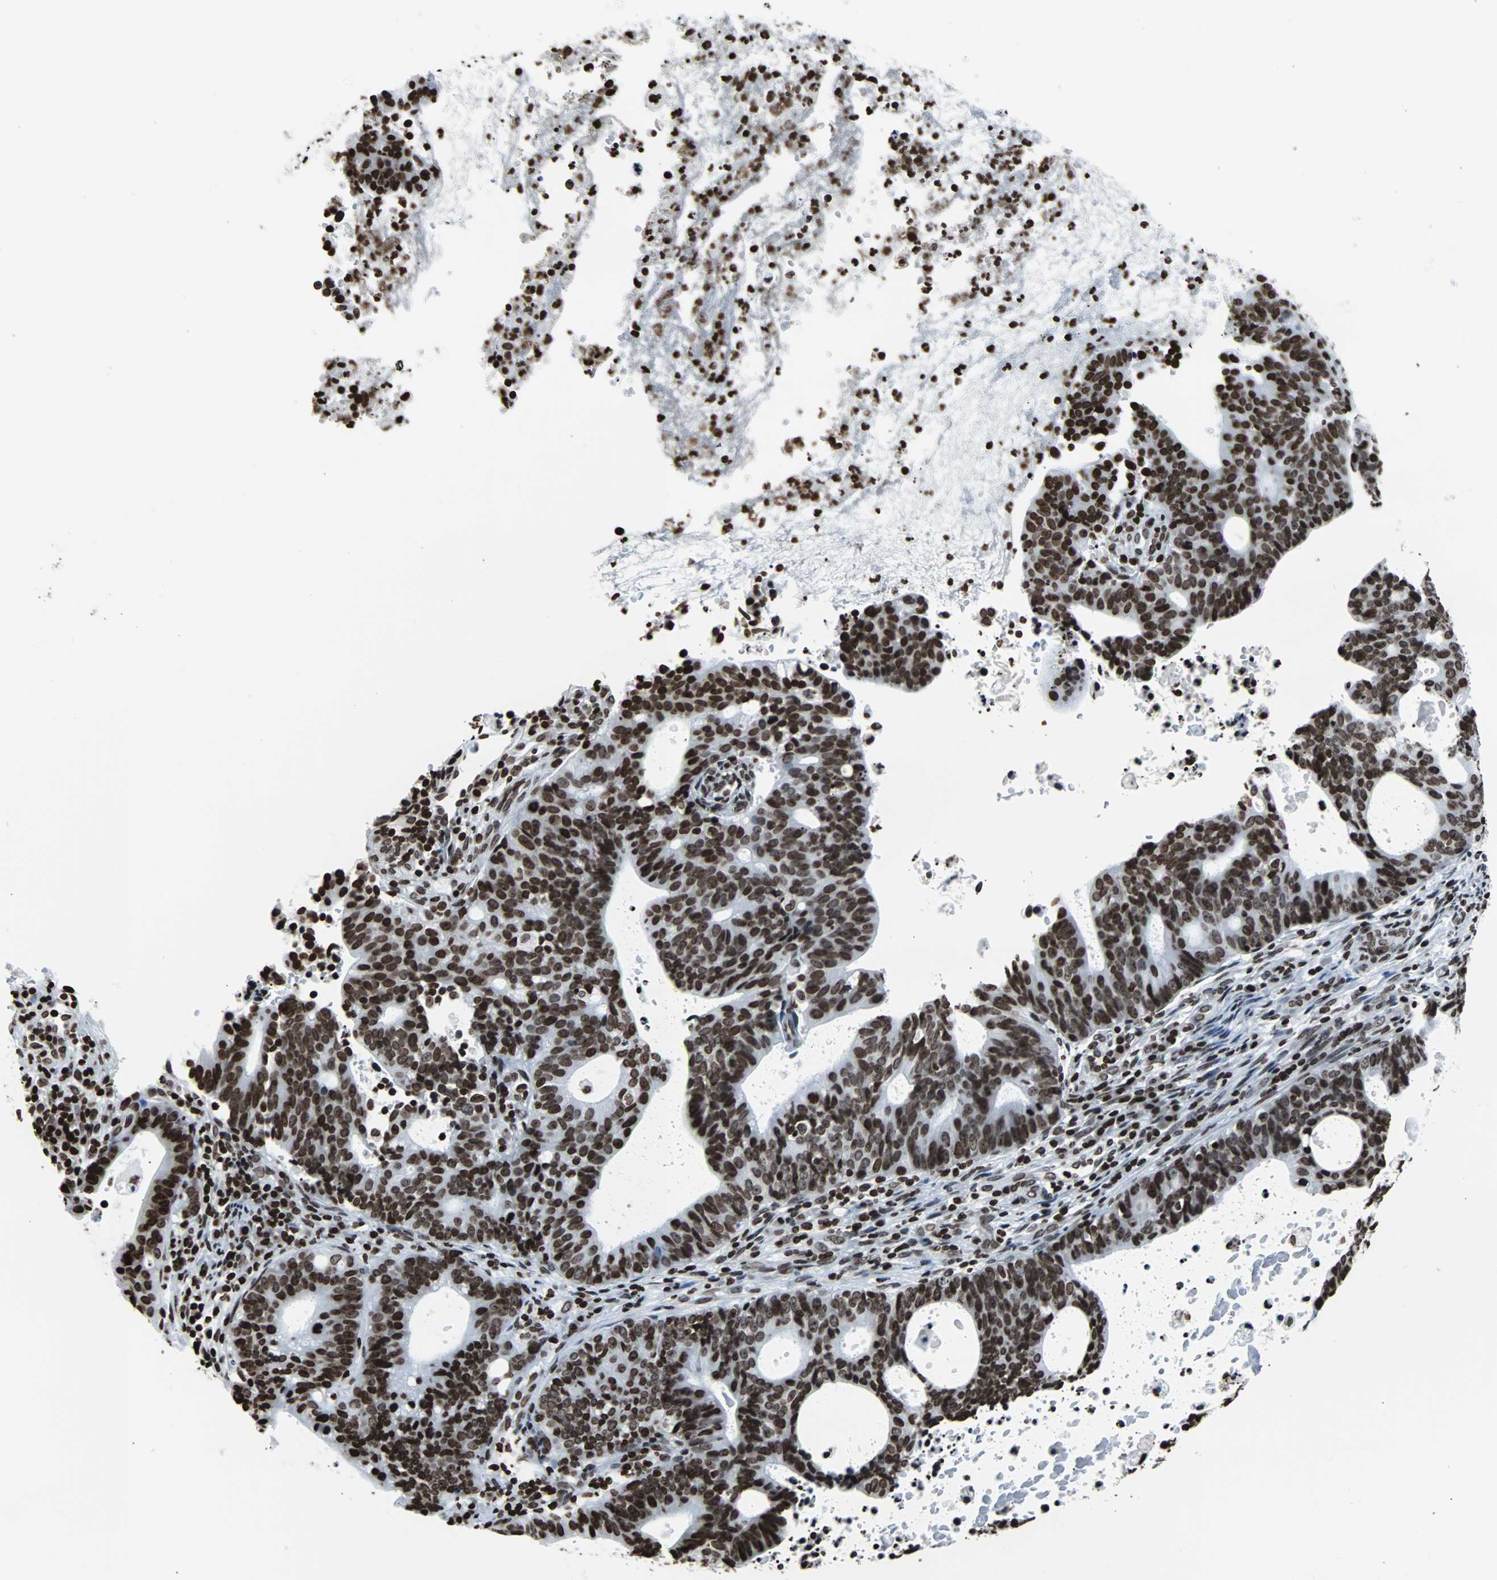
{"staining": {"intensity": "strong", "quantity": ">75%", "location": "nuclear"}, "tissue": "endometrial cancer", "cell_type": "Tumor cells", "image_type": "cancer", "snomed": [{"axis": "morphology", "description": "Adenocarcinoma, NOS"}, {"axis": "topography", "description": "Uterus"}], "caption": "Tumor cells demonstrate high levels of strong nuclear expression in approximately >75% of cells in human endometrial cancer (adenocarcinoma). (brown staining indicates protein expression, while blue staining denotes nuclei).", "gene": "H2BC18", "patient": {"sex": "female", "age": 83}}